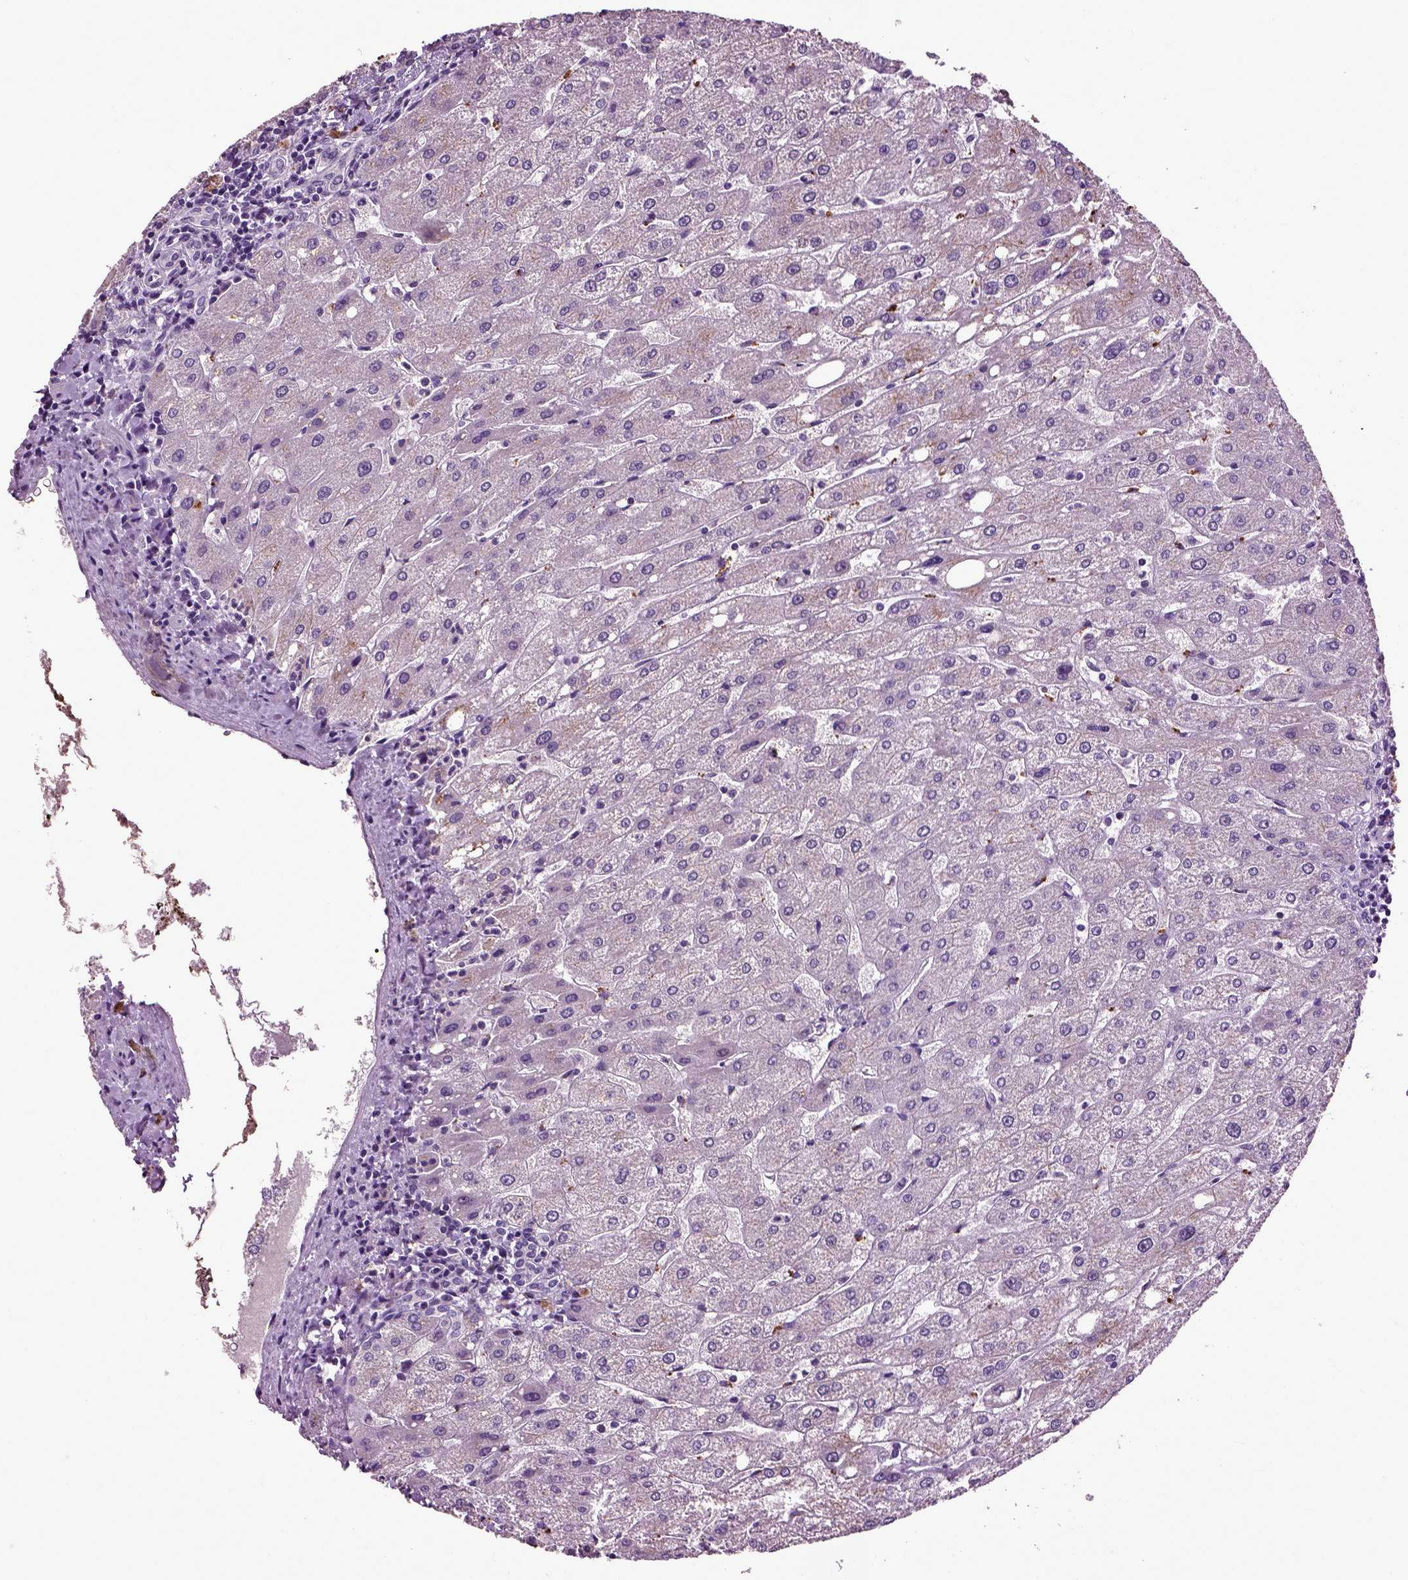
{"staining": {"intensity": "negative", "quantity": "none", "location": "none"}, "tissue": "liver", "cell_type": "Cholangiocytes", "image_type": "normal", "snomed": [{"axis": "morphology", "description": "Normal tissue, NOS"}, {"axis": "topography", "description": "Liver"}], "caption": "There is no significant staining in cholangiocytes of liver. Nuclei are stained in blue.", "gene": "CRHR1", "patient": {"sex": "male", "age": 67}}